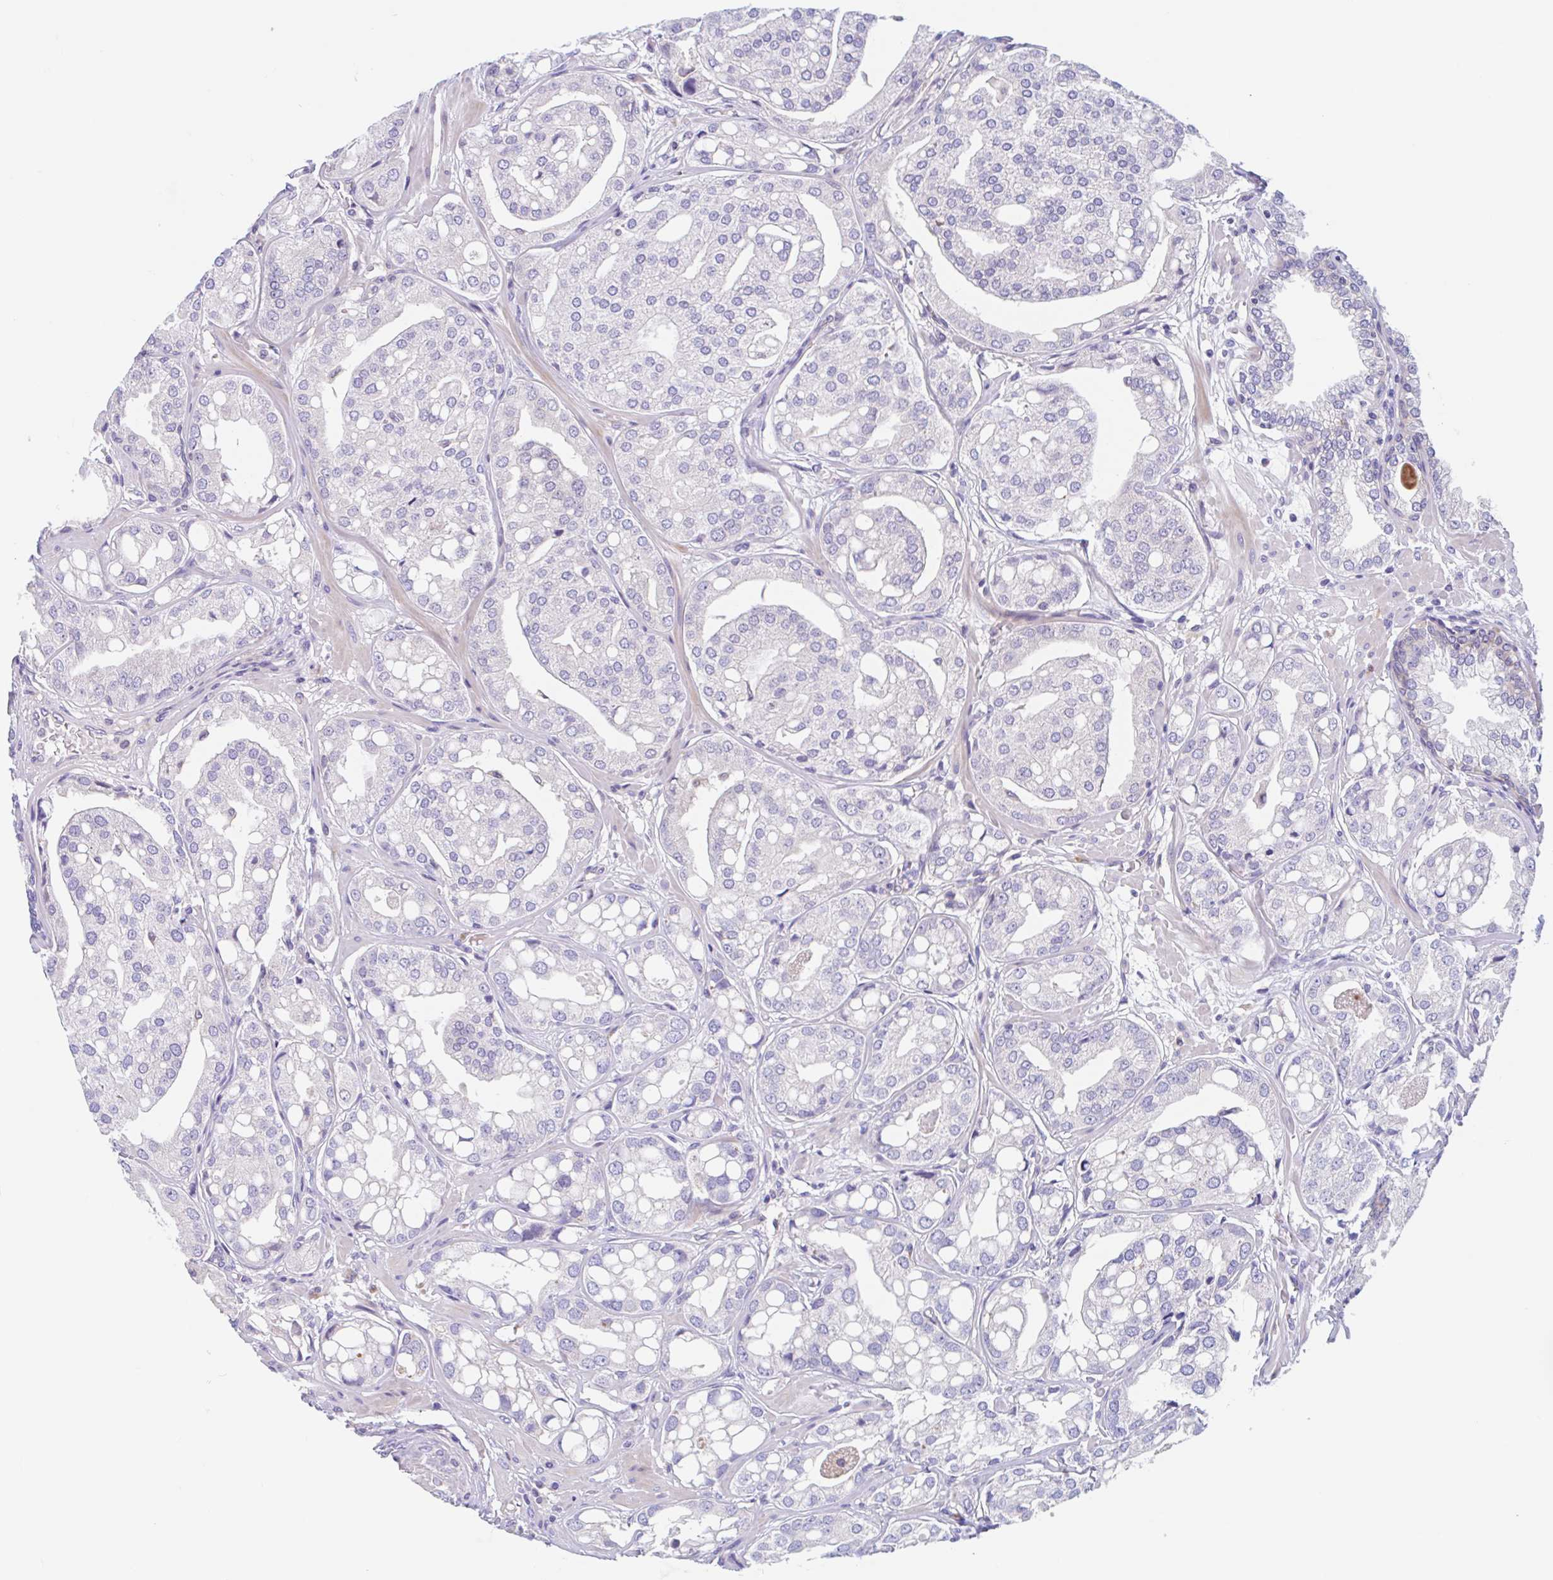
{"staining": {"intensity": "negative", "quantity": "none", "location": "none"}, "tissue": "renal cancer", "cell_type": "Tumor cells", "image_type": "cancer", "snomed": [{"axis": "morphology", "description": "Adenocarcinoma, NOS"}, {"axis": "topography", "description": "Urinary bladder"}], "caption": "There is no significant expression in tumor cells of renal adenocarcinoma.", "gene": "TMEM86A", "patient": {"sex": "male", "age": 61}}